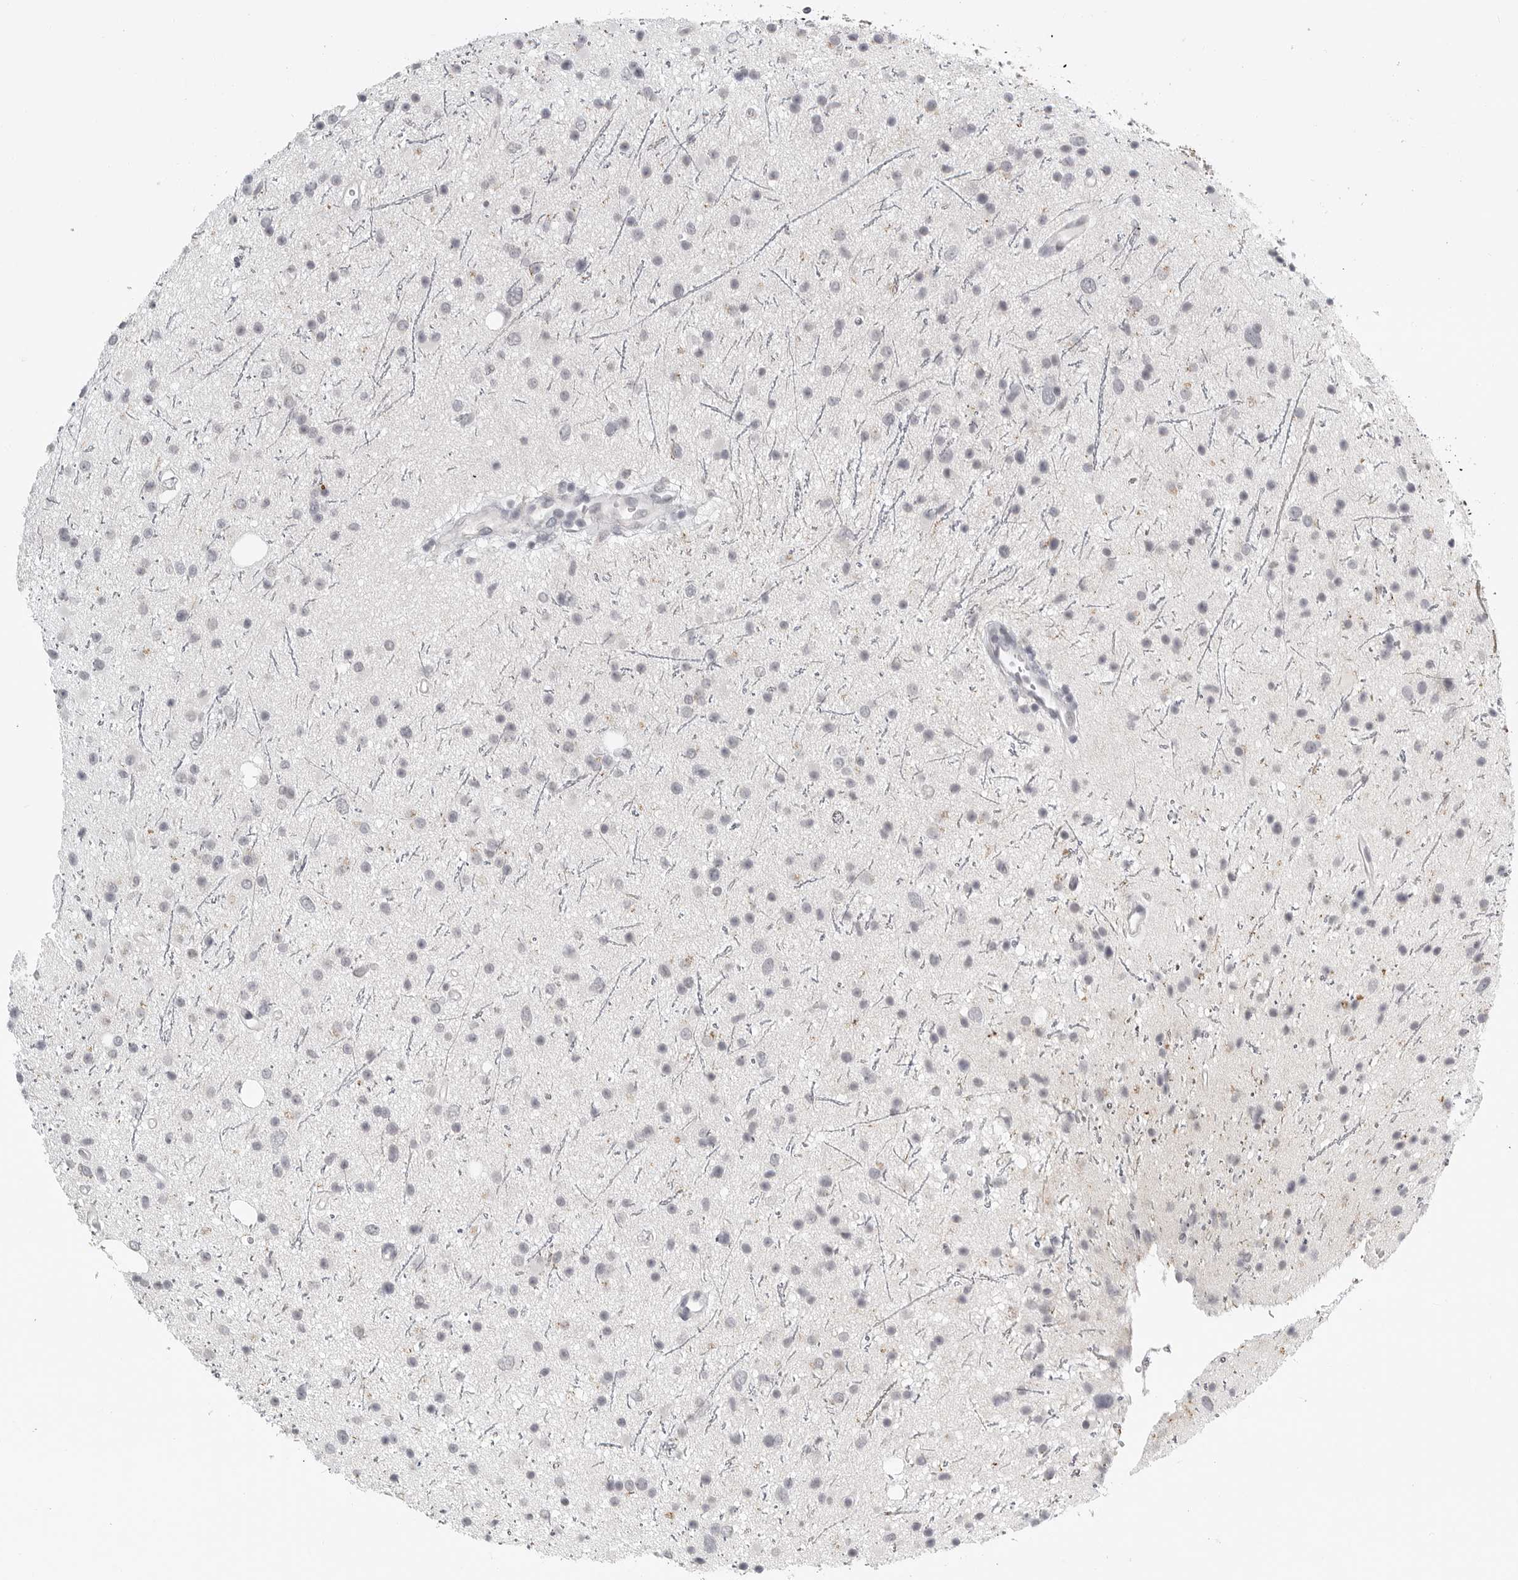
{"staining": {"intensity": "weak", "quantity": "<25%", "location": "nuclear"}, "tissue": "glioma", "cell_type": "Tumor cells", "image_type": "cancer", "snomed": [{"axis": "morphology", "description": "Glioma, malignant, Low grade"}, {"axis": "topography", "description": "Cerebral cortex"}], "caption": "IHC of malignant low-grade glioma exhibits no staining in tumor cells.", "gene": "BPIFA1", "patient": {"sex": "female", "age": 39}}